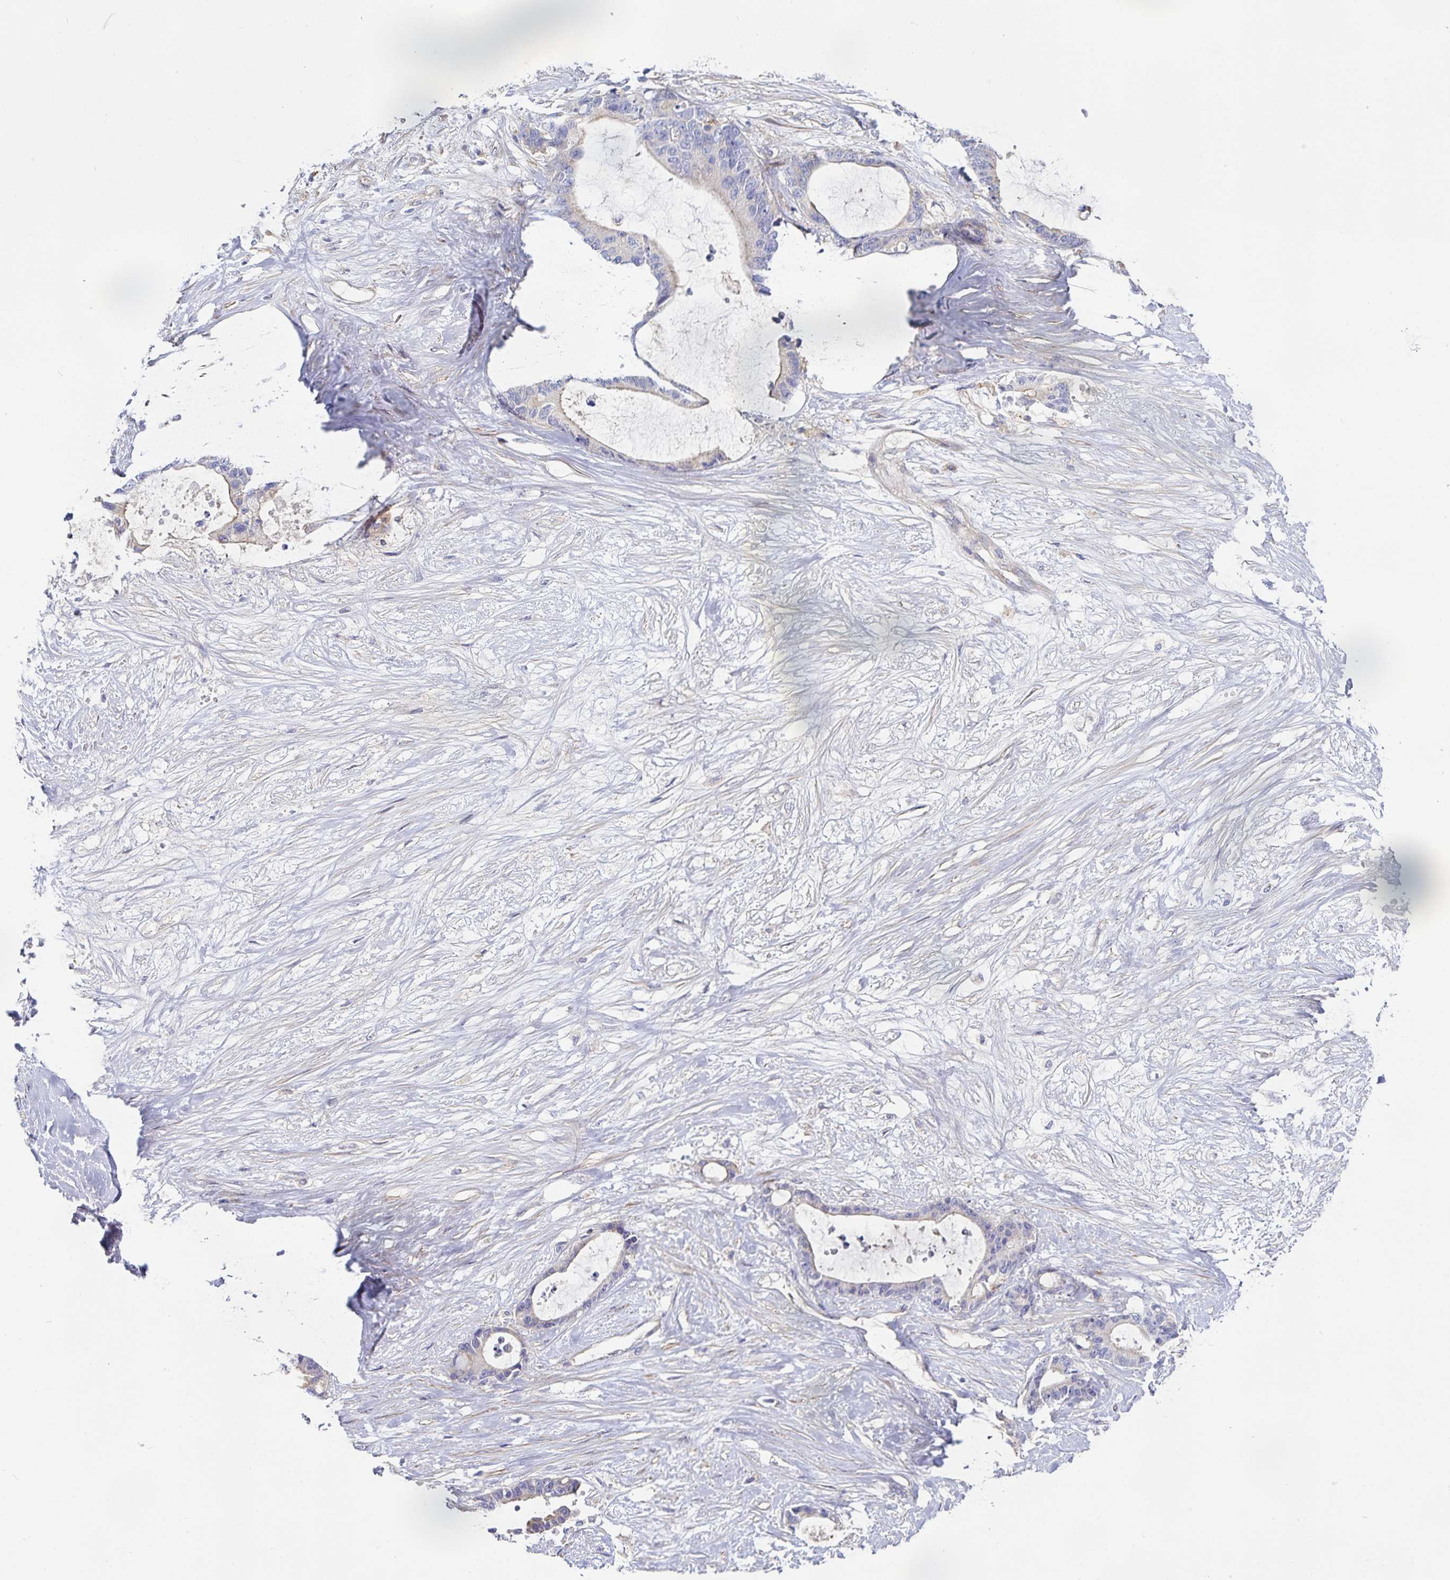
{"staining": {"intensity": "negative", "quantity": "none", "location": "none"}, "tissue": "liver cancer", "cell_type": "Tumor cells", "image_type": "cancer", "snomed": [{"axis": "morphology", "description": "Normal tissue, NOS"}, {"axis": "morphology", "description": "Cholangiocarcinoma"}, {"axis": "topography", "description": "Liver"}, {"axis": "topography", "description": "Peripheral nerve tissue"}], "caption": "DAB immunohistochemical staining of liver cholangiocarcinoma demonstrates no significant staining in tumor cells.", "gene": "METTL22", "patient": {"sex": "female", "age": 73}}